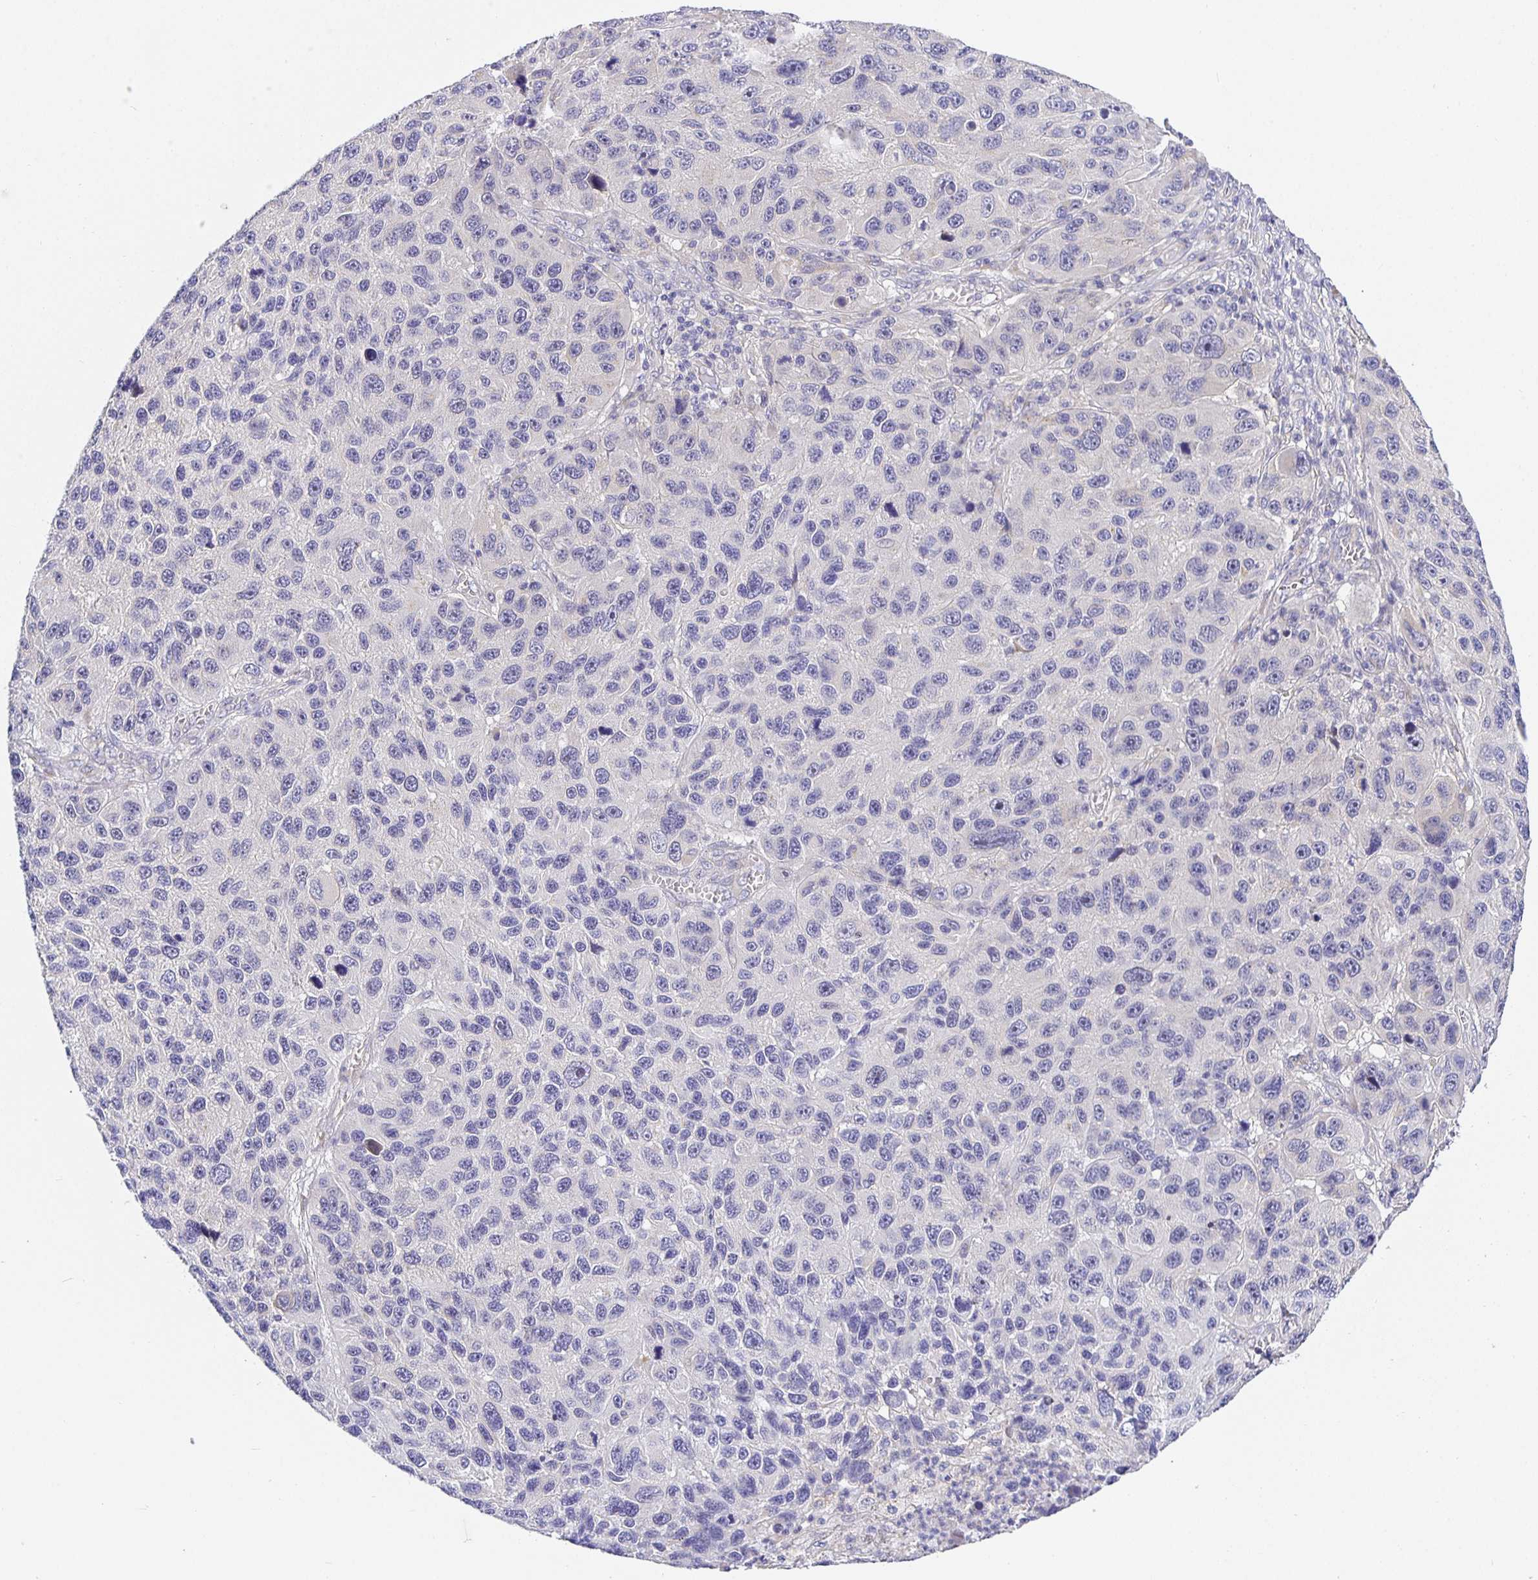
{"staining": {"intensity": "negative", "quantity": "none", "location": "none"}, "tissue": "melanoma", "cell_type": "Tumor cells", "image_type": "cancer", "snomed": [{"axis": "morphology", "description": "Malignant melanoma, NOS"}, {"axis": "topography", "description": "Skin"}], "caption": "DAB immunohistochemical staining of melanoma reveals no significant staining in tumor cells.", "gene": "OPALIN", "patient": {"sex": "male", "age": 53}}